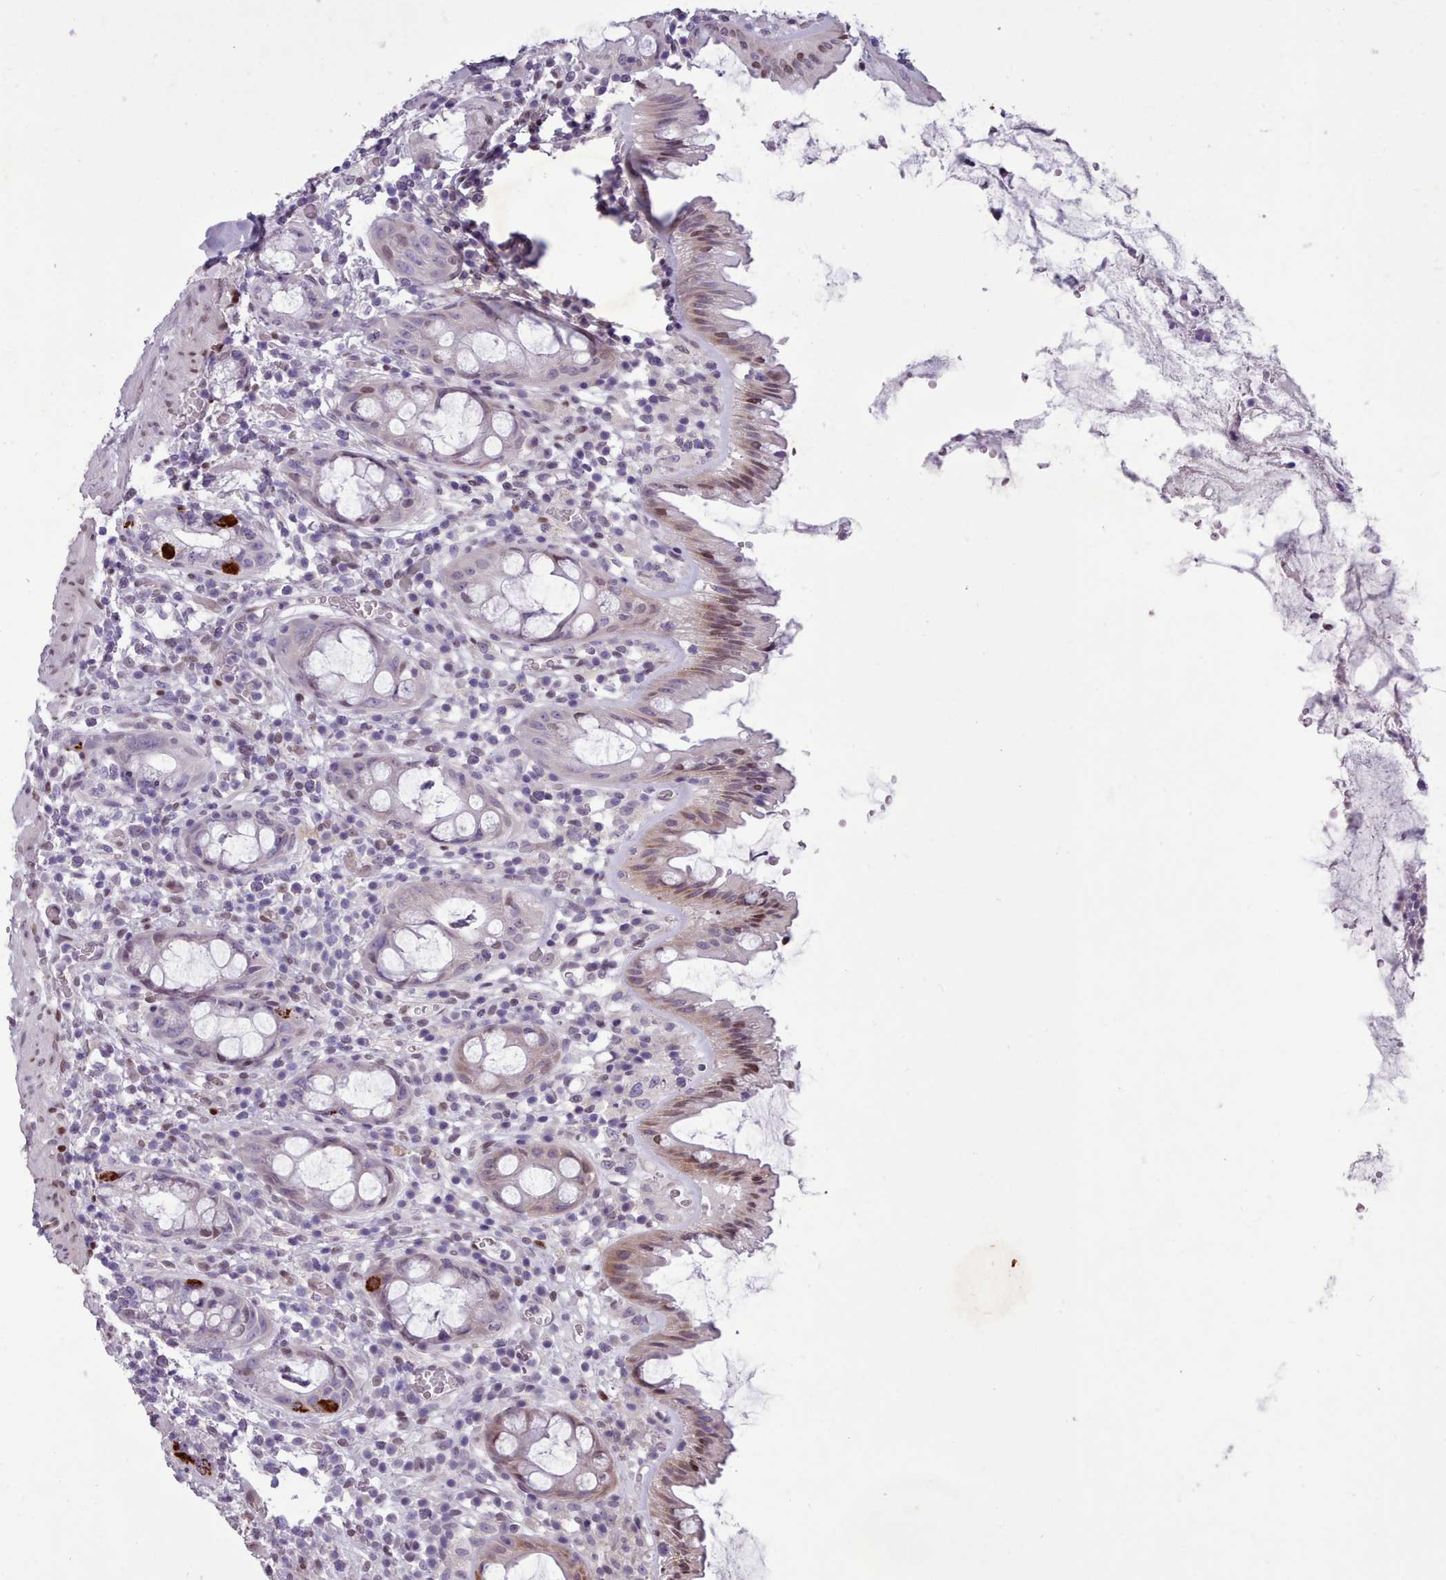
{"staining": {"intensity": "strong", "quantity": "<25%", "location": "cytoplasmic/membranous"}, "tissue": "rectum", "cell_type": "Glandular cells", "image_type": "normal", "snomed": [{"axis": "morphology", "description": "Normal tissue, NOS"}, {"axis": "topography", "description": "Rectum"}], "caption": "Protein expression by immunohistochemistry (IHC) displays strong cytoplasmic/membranous positivity in approximately <25% of glandular cells in normal rectum.", "gene": "KCNT2", "patient": {"sex": "female", "age": 57}}